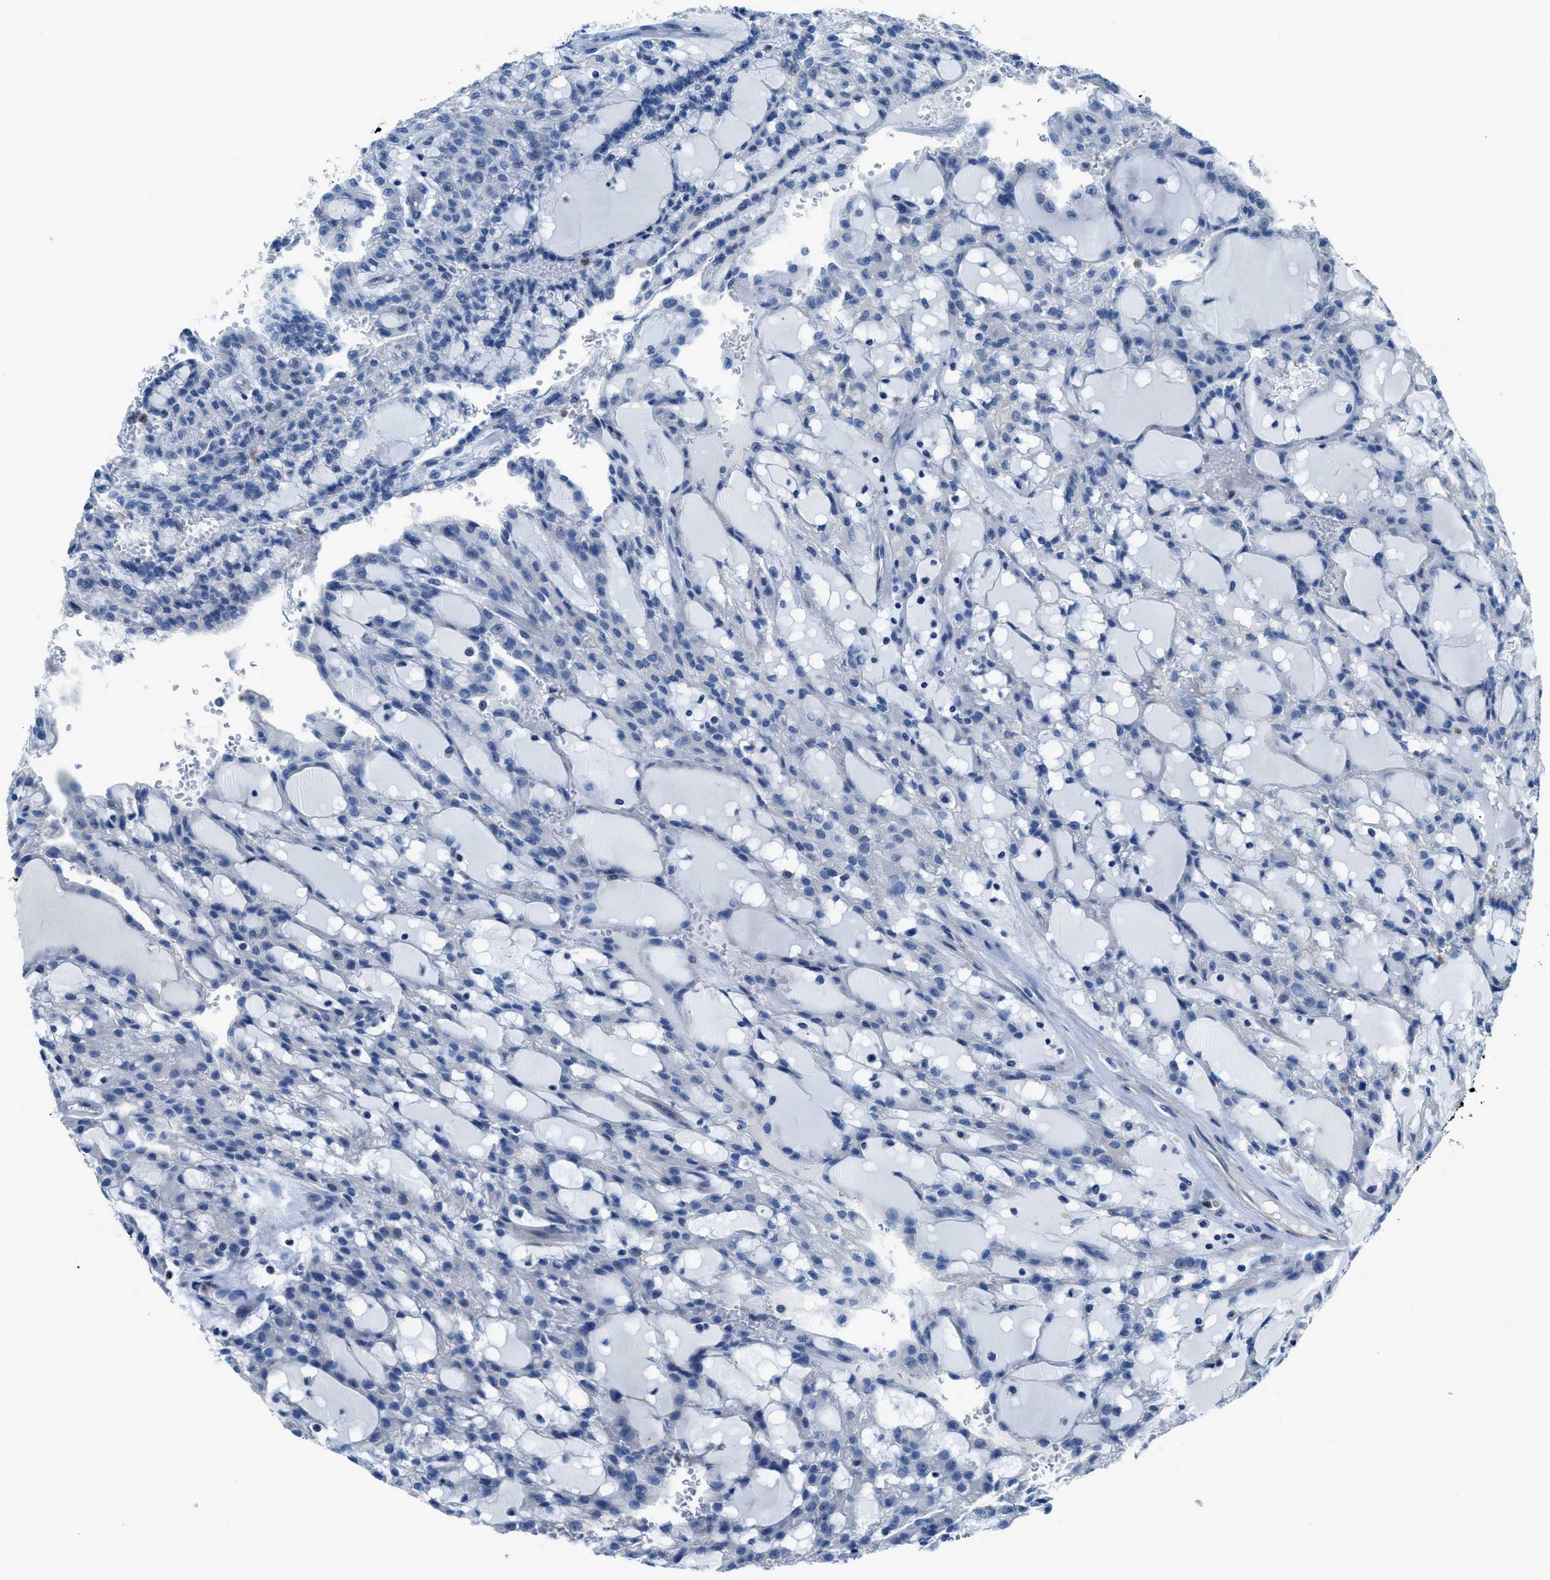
{"staining": {"intensity": "negative", "quantity": "none", "location": "none"}, "tissue": "renal cancer", "cell_type": "Tumor cells", "image_type": "cancer", "snomed": [{"axis": "morphology", "description": "Adenocarcinoma, NOS"}, {"axis": "topography", "description": "Kidney"}], "caption": "A high-resolution histopathology image shows IHC staining of renal cancer (adenocarcinoma), which demonstrates no significant expression in tumor cells.", "gene": "ITPR1", "patient": {"sex": "male", "age": 63}}